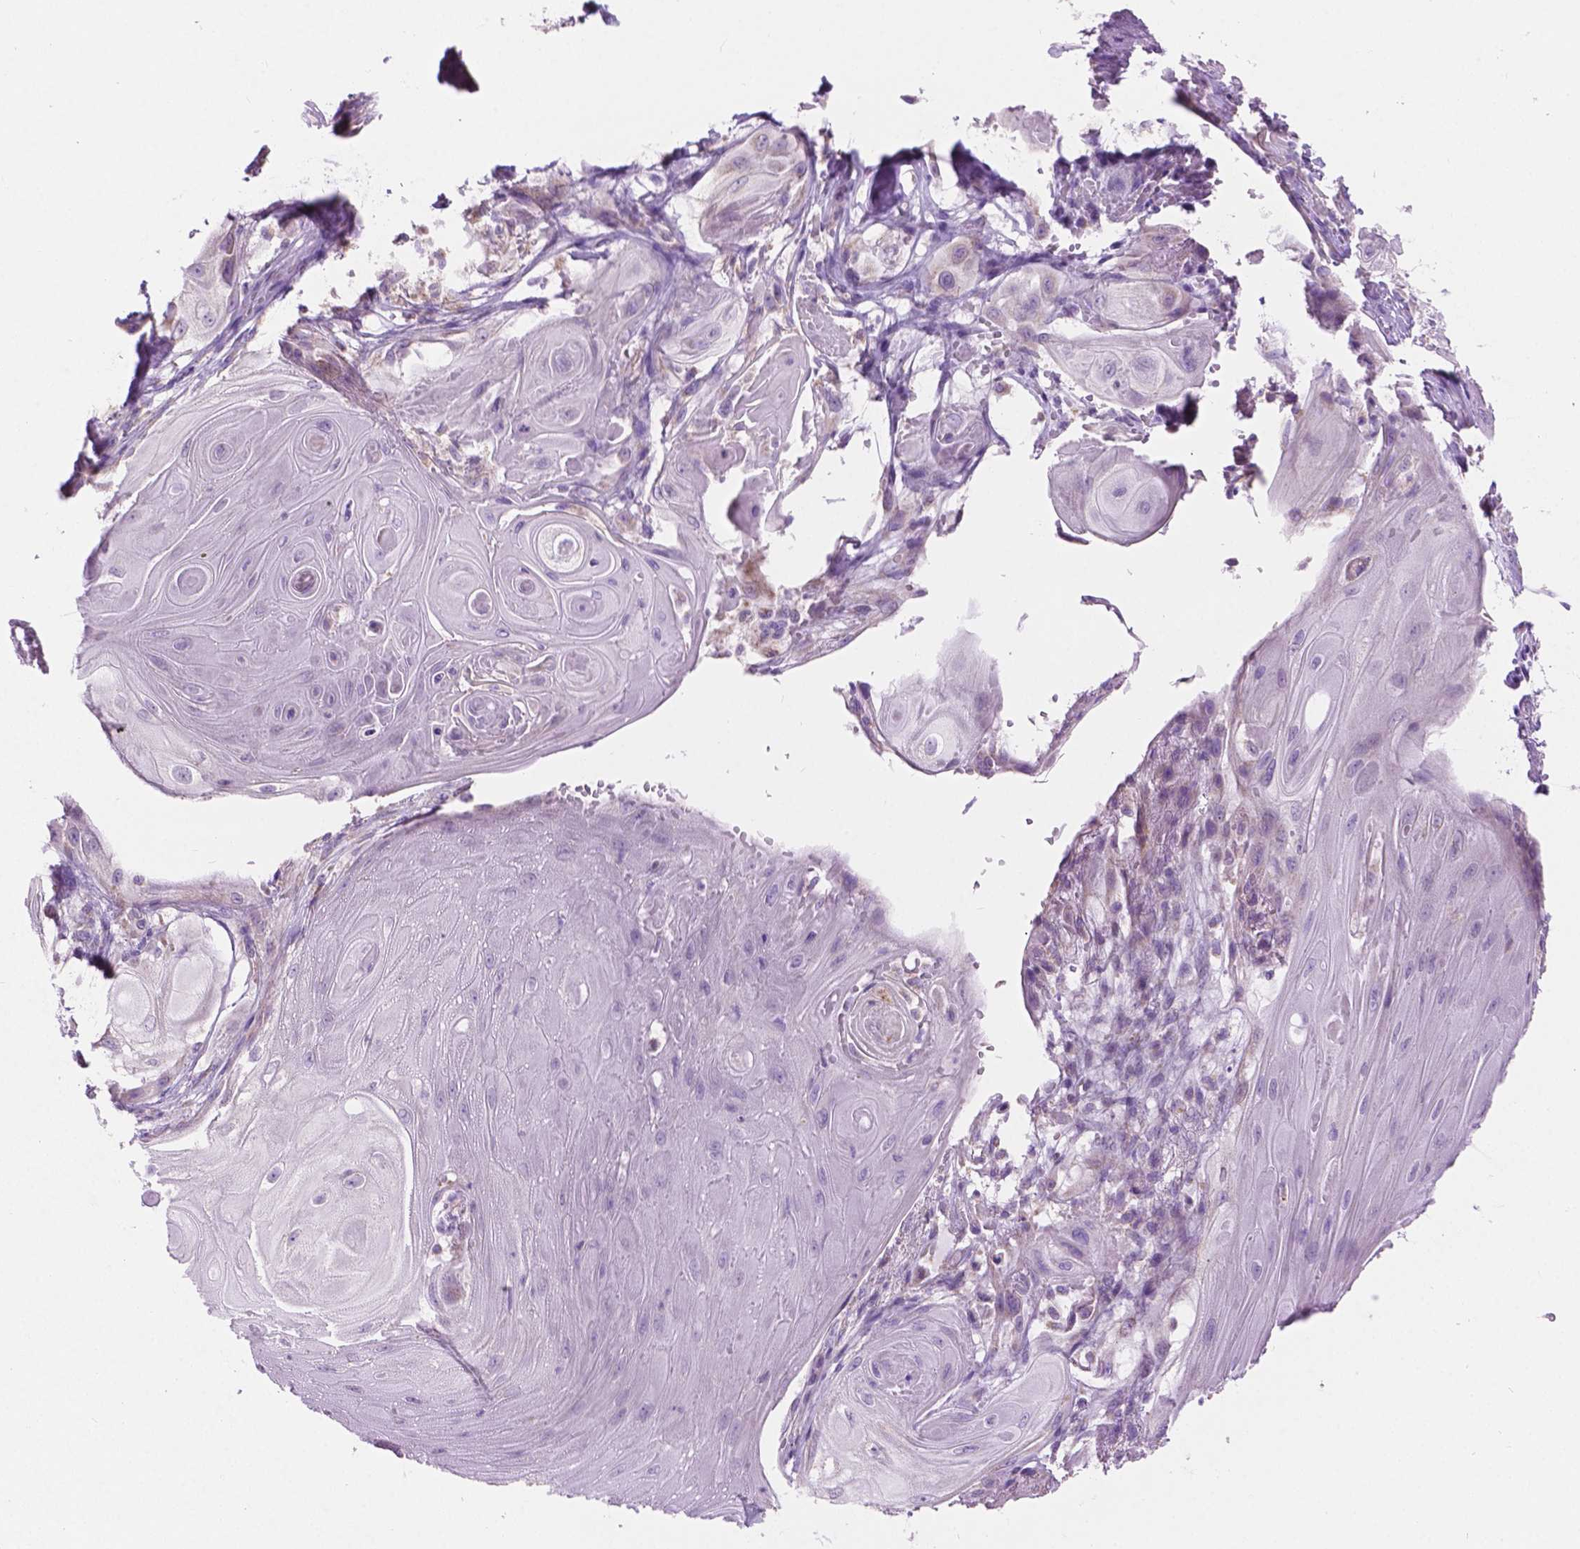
{"staining": {"intensity": "negative", "quantity": "none", "location": "none"}, "tissue": "skin cancer", "cell_type": "Tumor cells", "image_type": "cancer", "snomed": [{"axis": "morphology", "description": "Squamous cell carcinoma, NOS"}, {"axis": "topography", "description": "Skin"}], "caption": "High magnification brightfield microscopy of skin cancer stained with DAB (brown) and counterstained with hematoxylin (blue): tumor cells show no significant expression.", "gene": "CSPG5", "patient": {"sex": "male", "age": 62}}